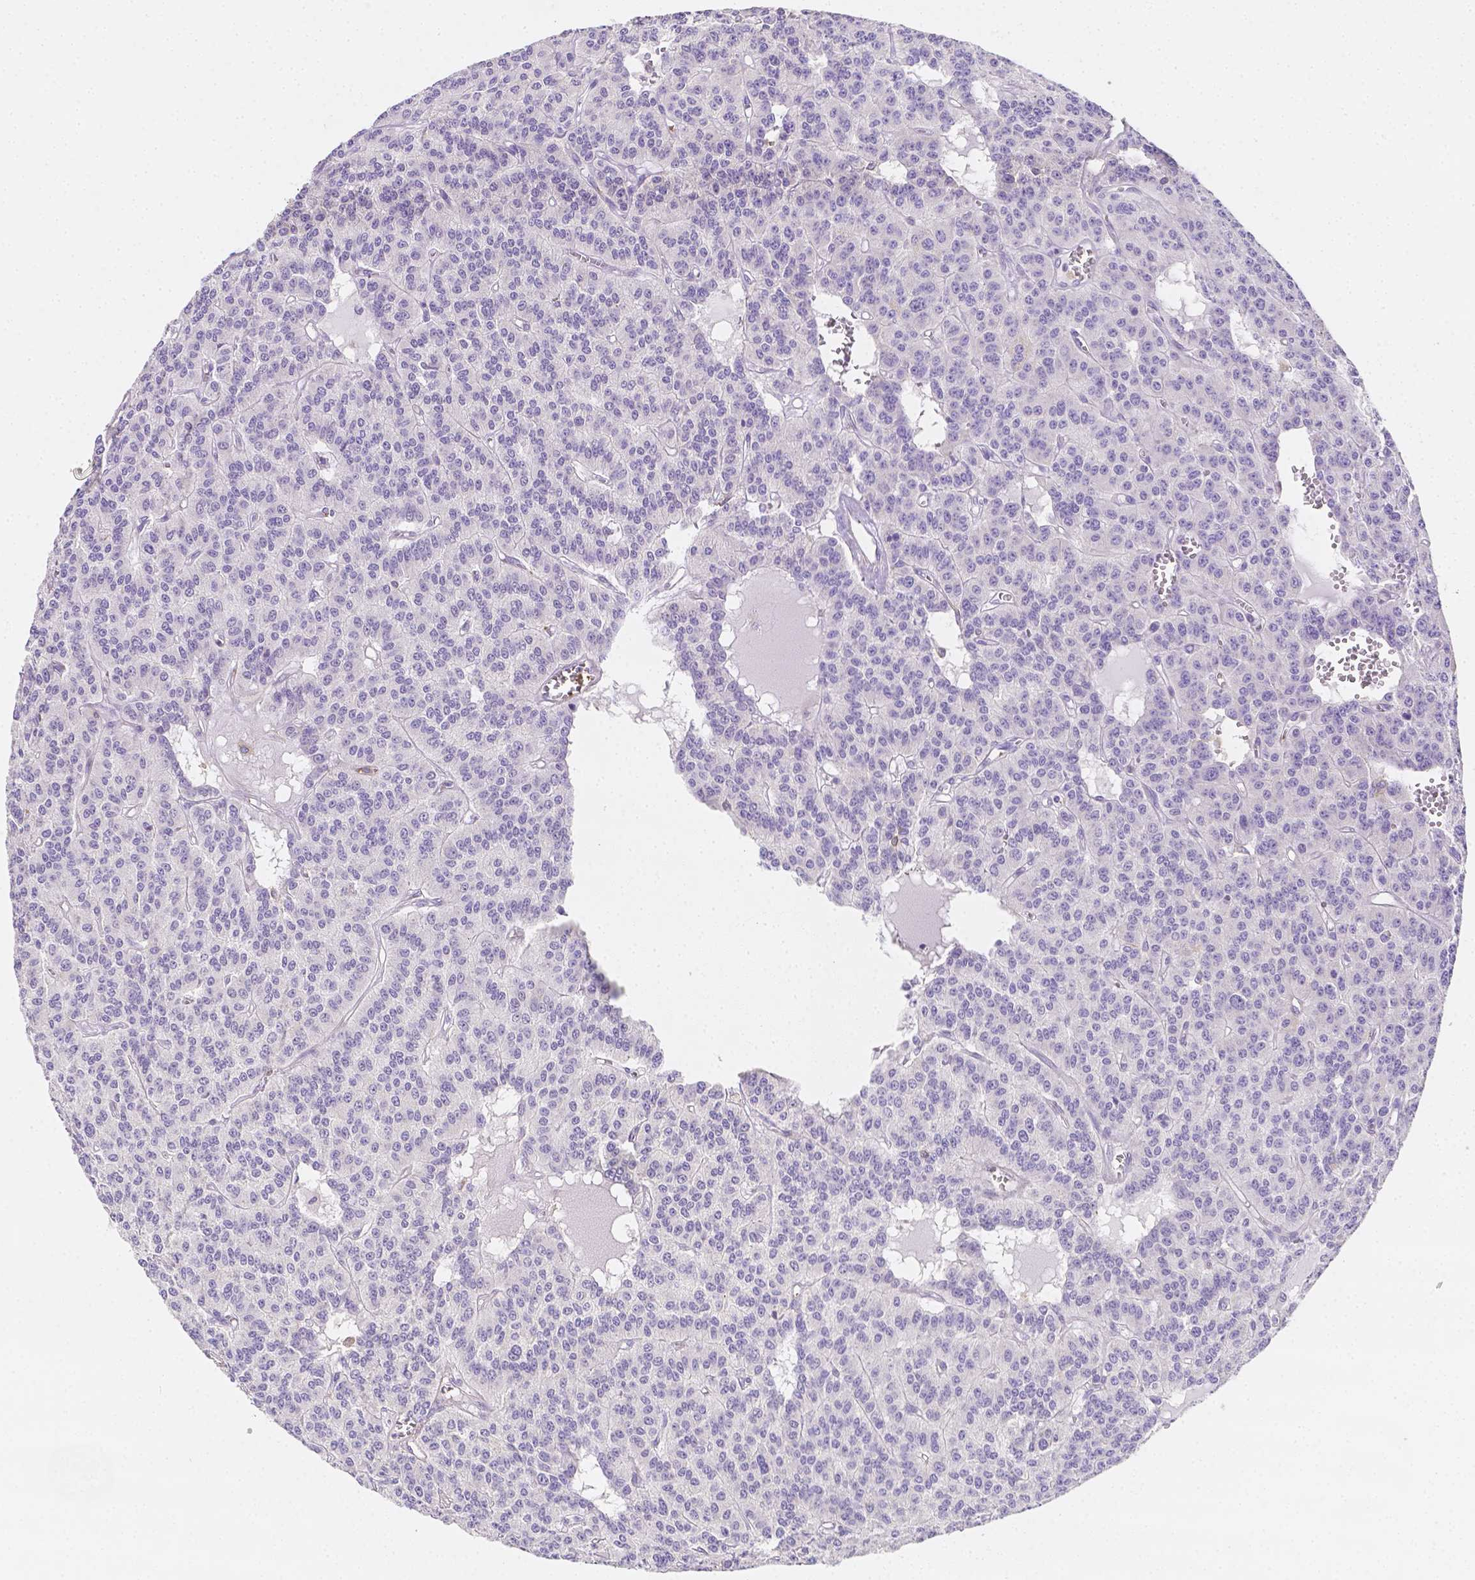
{"staining": {"intensity": "negative", "quantity": "none", "location": "none"}, "tissue": "carcinoid", "cell_type": "Tumor cells", "image_type": "cancer", "snomed": [{"axis": "morphology", "description": "Carcinoid, malignant, NOS"}, {"axis": "topography", "description": "Lung"}], "caption": "Immunohistochemical staining of human carcinoid demonstrates no significant positivity in tumor cells.", "gene": "ASAH2", "patient": {"sex": "female", "age": 71}}